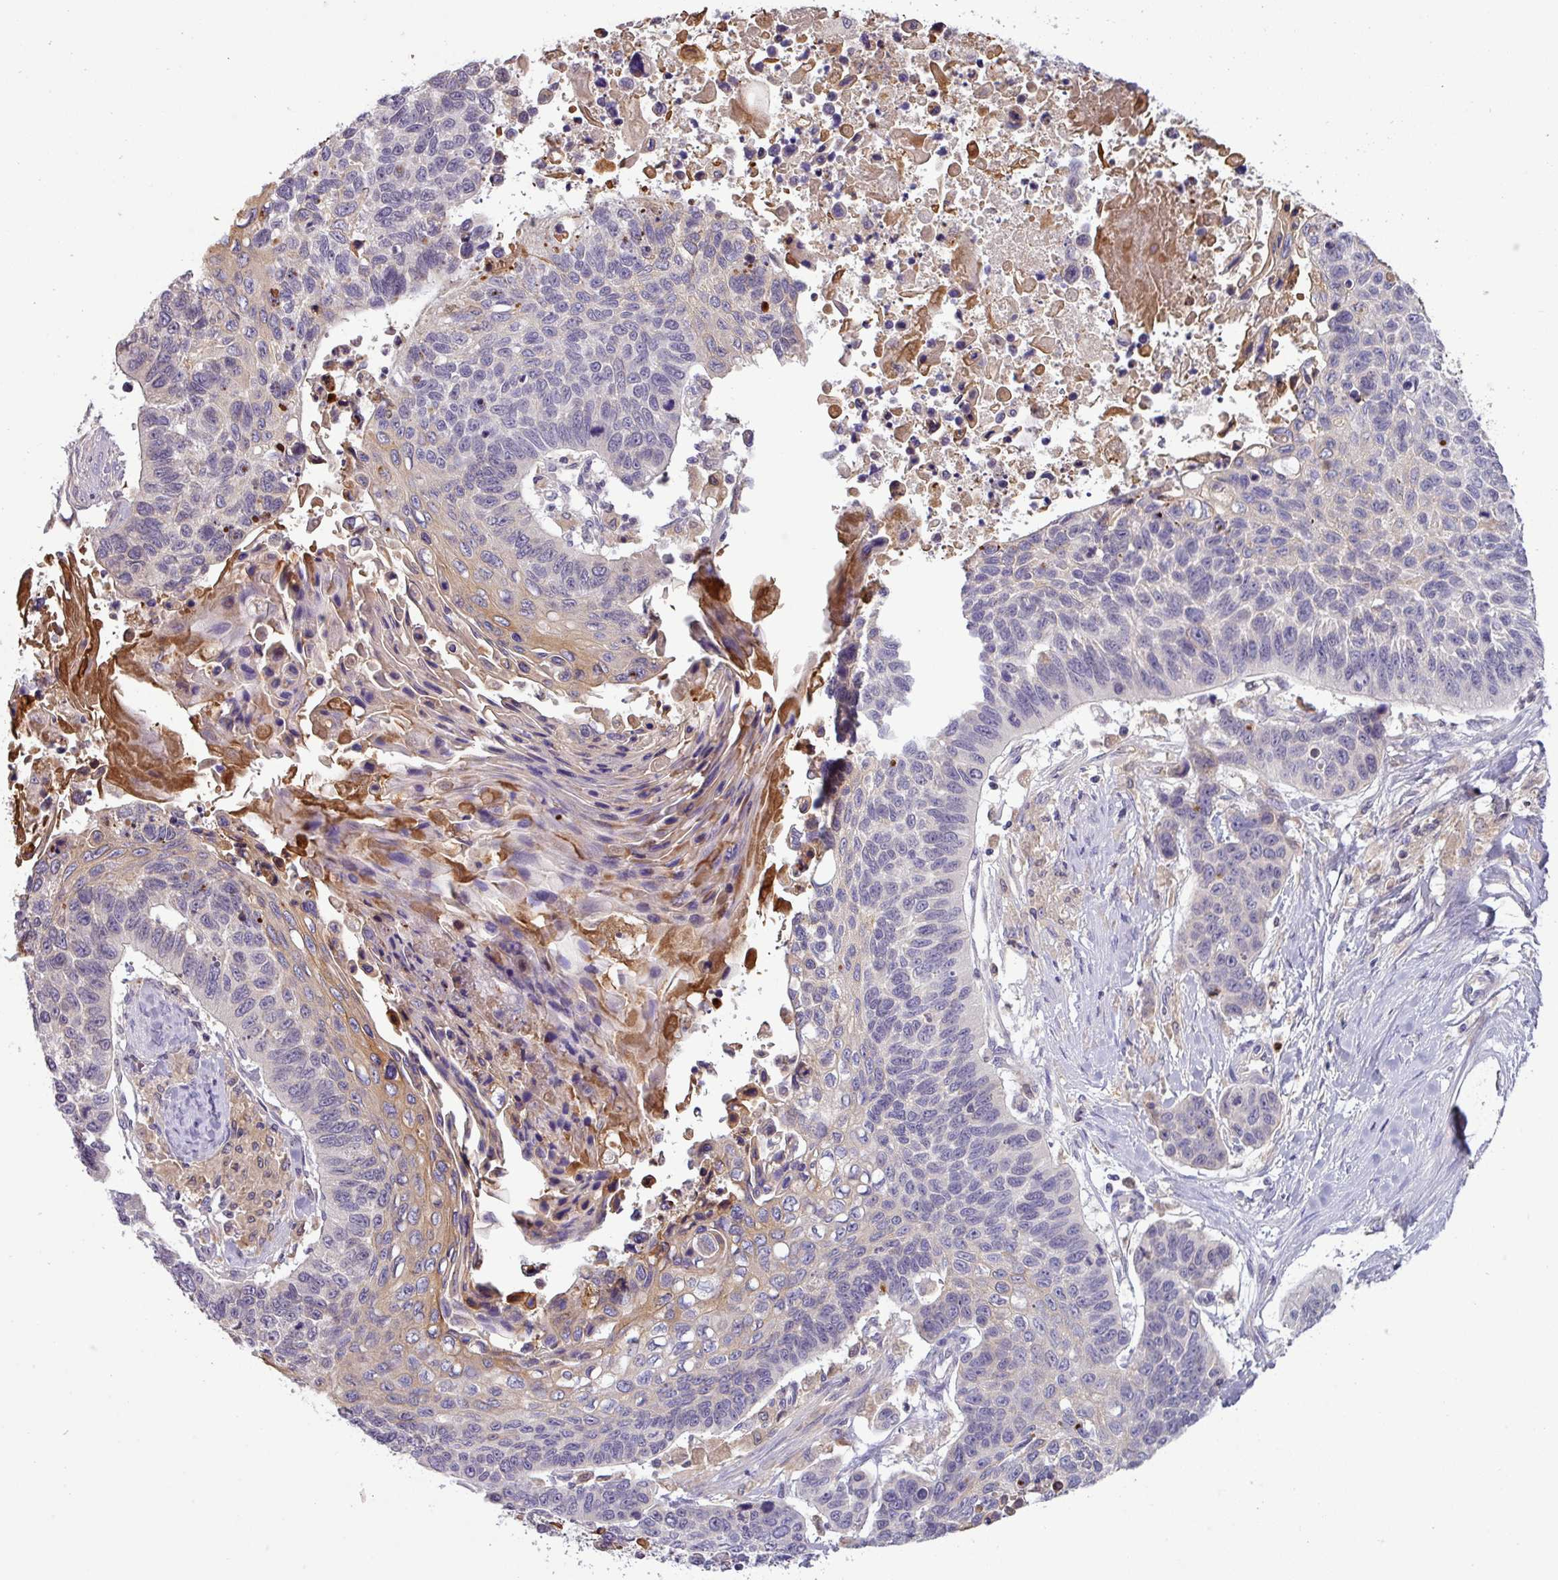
{"staining": {"intensity": "negative", "quantity": "none", "location": "none"}, "tissue": "lung cancer", "cell_type": "Tumor cells", "image_type": "cancer", "snomed": [{"axis": "morphology", "description": "Squamous cell carcinoma, NOS"}, {"axis": "topography", "description": "Lung"}], "caption": "DAB immunohistochemical staining of human lung cancer (squamous cell carcinoma) exhibits no significant staining in tumor cells. (Immunohistochemistry, brightfield microscopy, high magnification).", "gene": "TMEM62", "patient": {"sex": "male", "age": 62}}